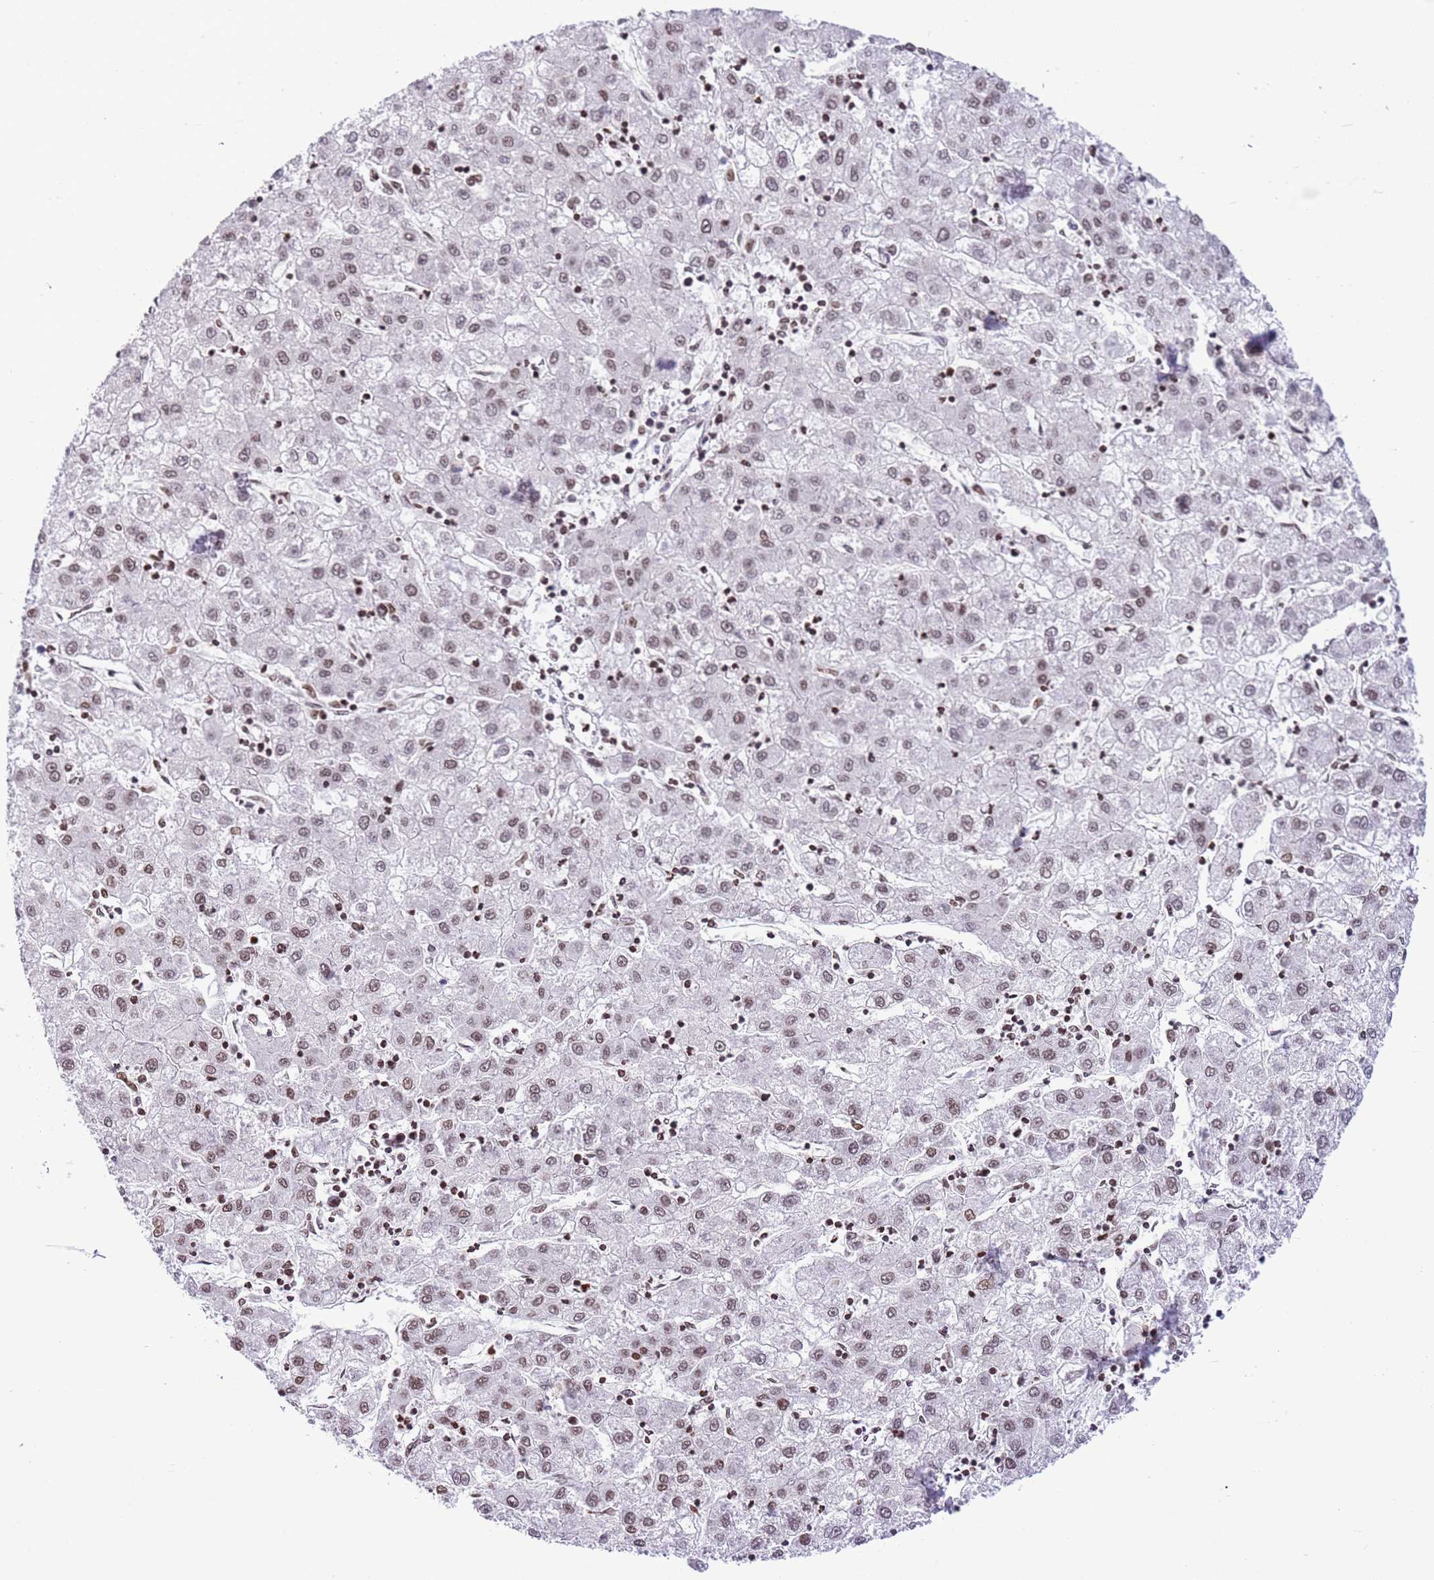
{"staining": {"intensity": "moderate", "quantity": ">75%", "location": "nuclear"}, "tissue": "liver cancer", "cell_type": "Tumor cells", "image_type": "cancer", "snomed": [{"axis": "morphology", "description": "Carcinoma, Hepatocellular, NOS"}, {"axis": "topography", "description": "Liver"}], "caption": "The photomicrograph exhibits staining of liver cancer, revealing moderate nuclear protein staining (brown color) within tumor cells.", "gene": "NRIP1", "patient": {"sex": "male", "age": 72}}